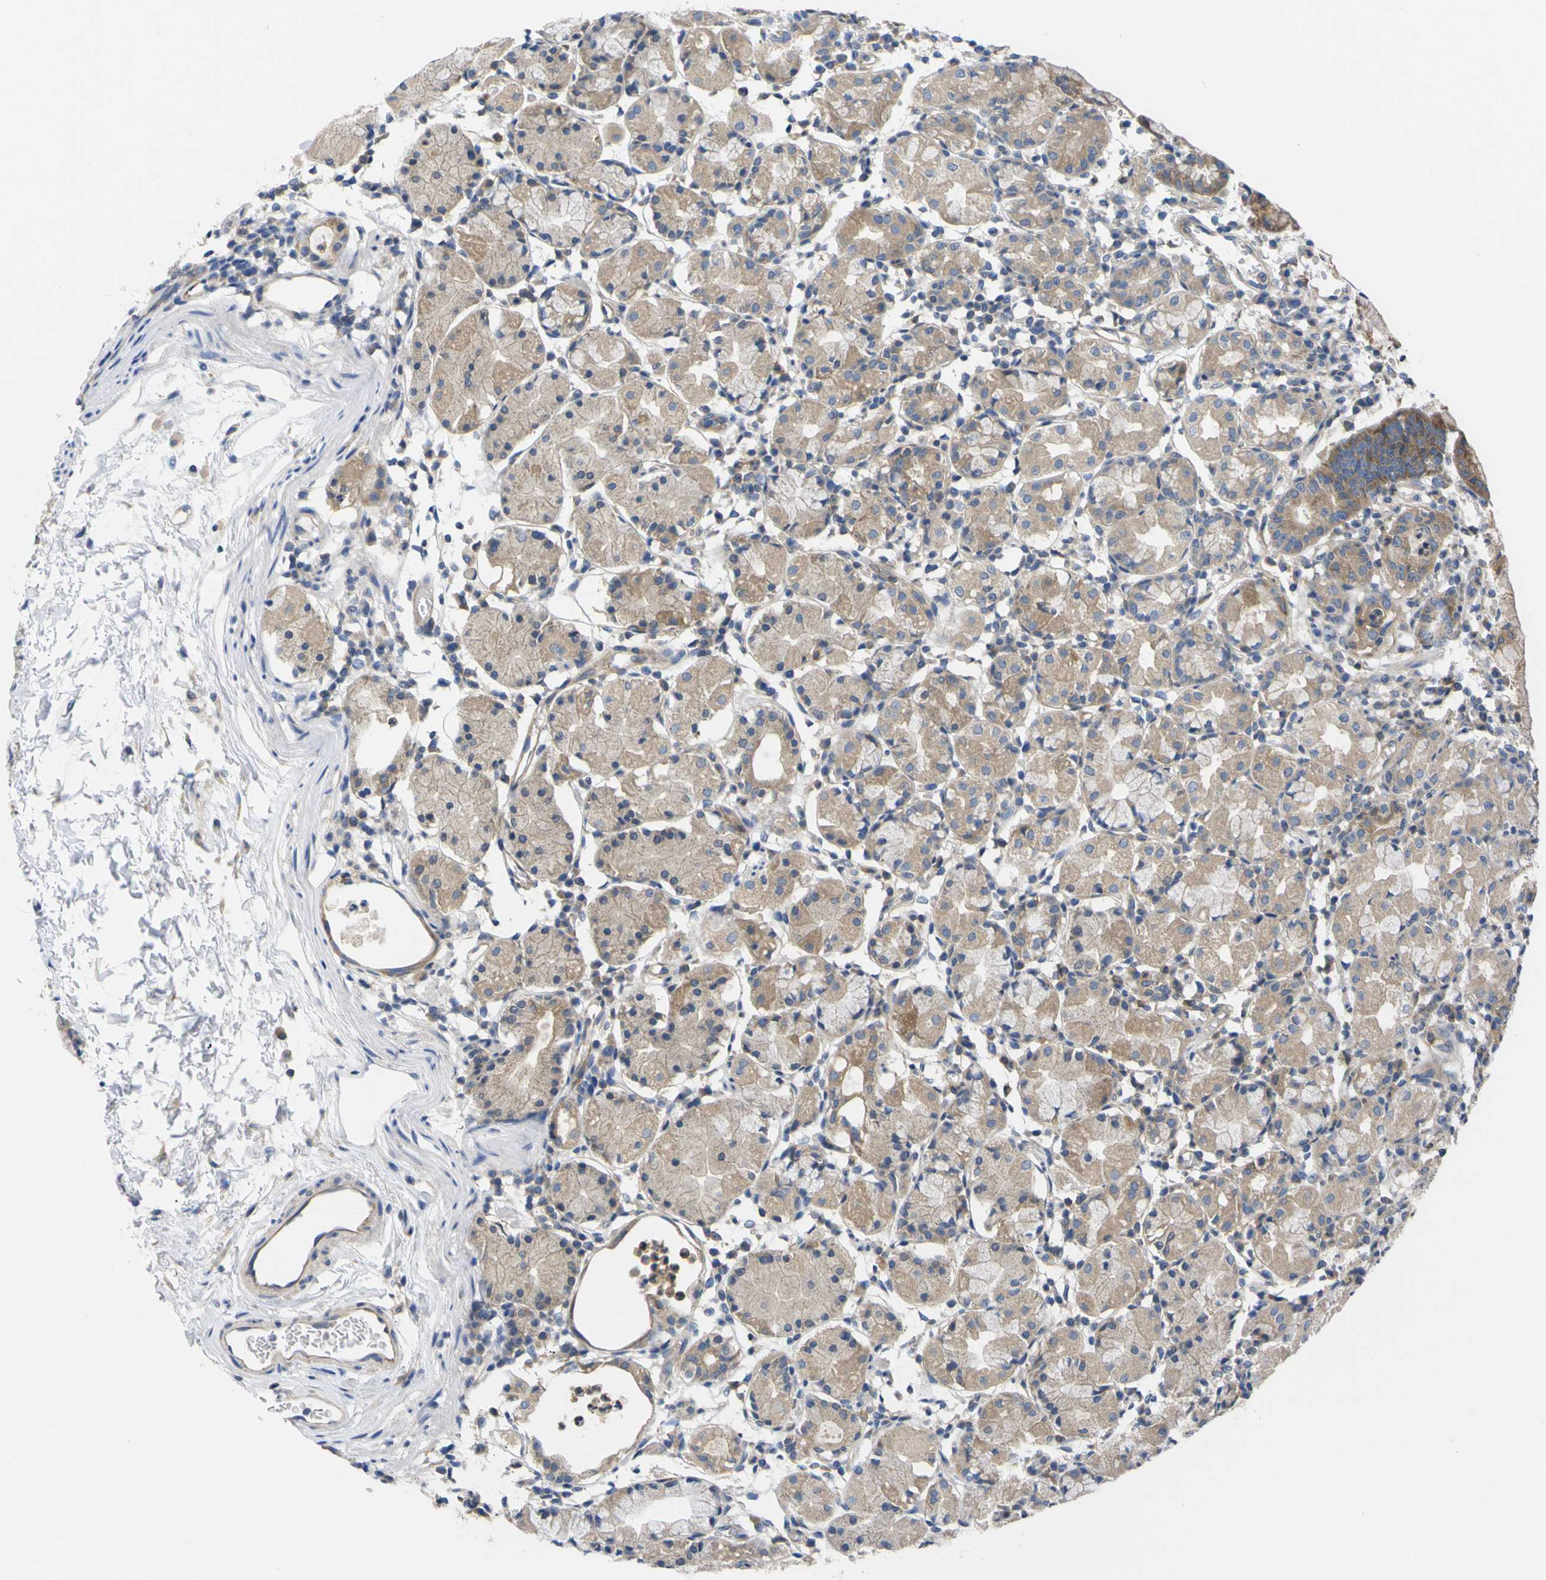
{"staining": {"intensity": "moderate", "quantity": ">75%", "location": "cytoplasmic/membranous"}, "tissue": "stomach", "cell_type": "Glandular cells", "image_type": "normal", "snomed": [{"axis": "morphology", "description": "Normal tissue, NOS"}, {"axis": "topography", "description": "Stomach"}, {"axis": "topography", "description": "Stomach, lower"}], "caption": "Brown immunohistochemical staining in unremarkable stomach displays moderate cytoplasmic/membranous positivity in approximately >75% of glandular cells. The staining was performed using DAB, with brown indicating positive protein expression. Nuclei are stained blue with hematoxylin.", "gene": "USH1C", "patient": {"sex": "female", "age": 75}}